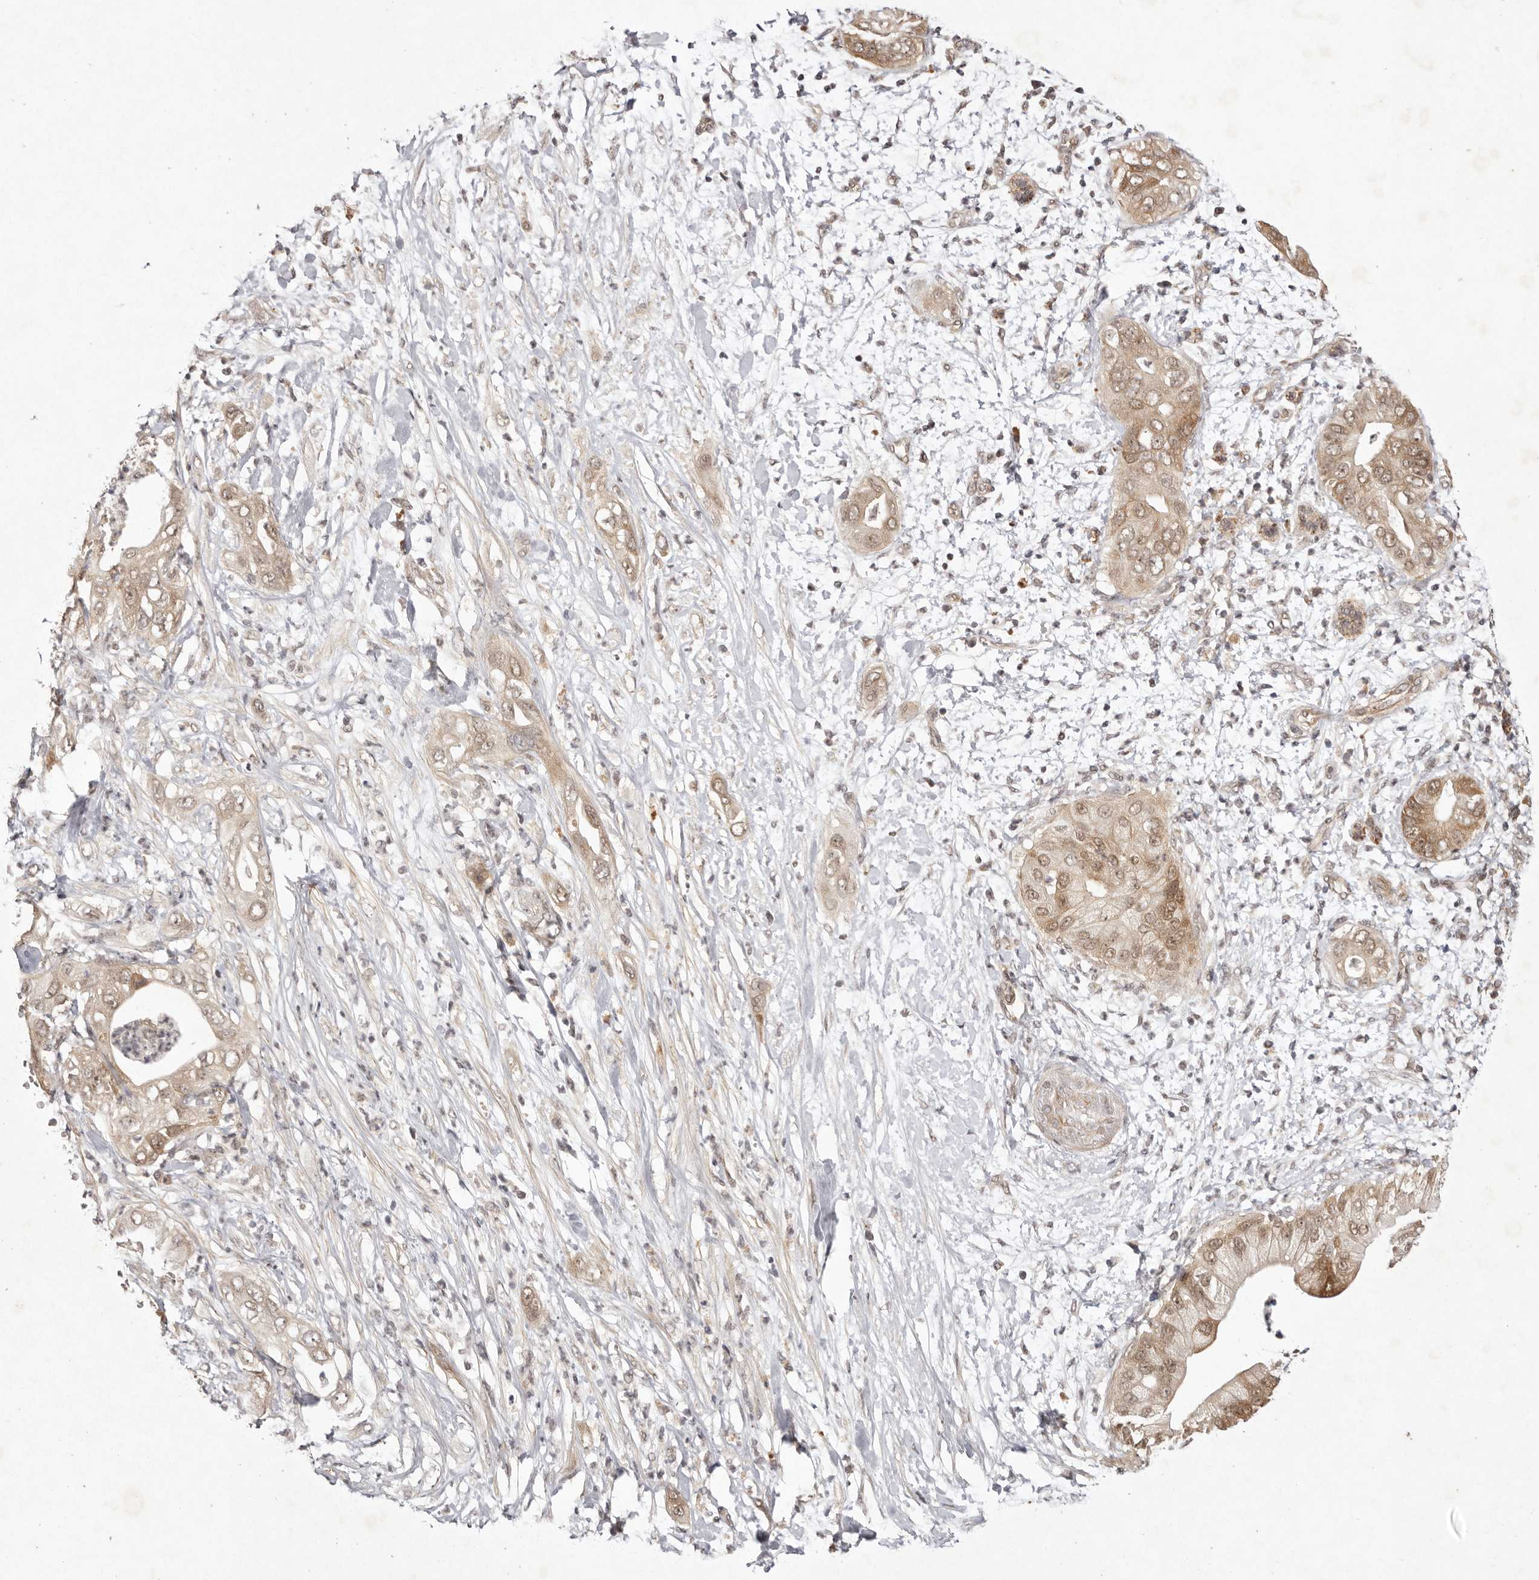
{"staining": {"intensity": "moderate", "quantity": ">75%", "location": "cytoplasmic/membranous,nuclear"}, "tissue": "pancreatic cancer", "cell_type": "Tumor cells", "image_type": "cancer", "snomed": [{"axis": "morphology", "description": "Adenocarcinoma, NOS"}, {"axis": "topography", "description": "Pancreas"}], "caption": "DAB immunohistochemical staining of pancreatic adenocarcinoma displays moderate cytoplasmic/membranous and nuclear protein expression in approximately >75% of tumor cells. Immunohistochemistry stains the protein in brown and the nuclei are stained blue.", "gene": "BUD31", "patient": {"sex": "female", "age": 78}}